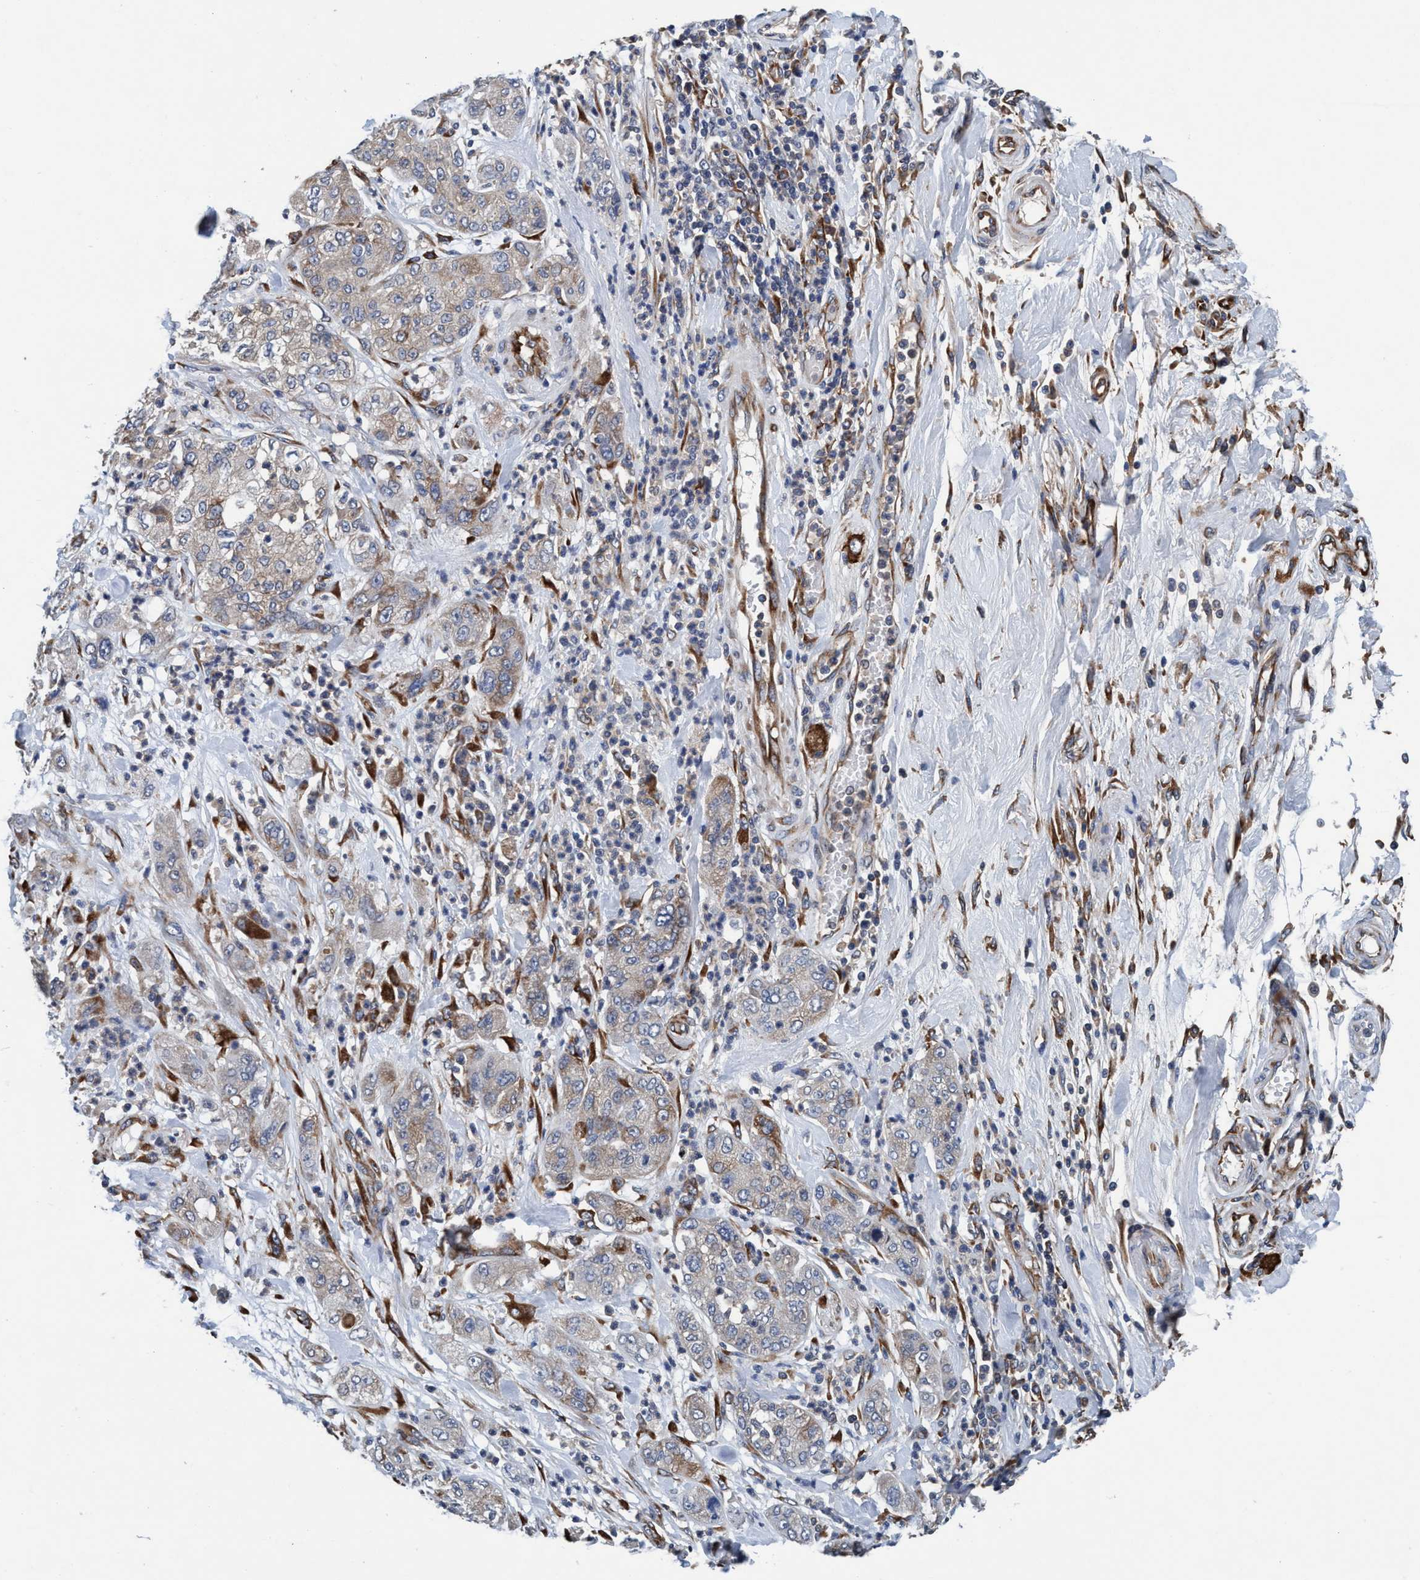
{"staining": {"intensity": "weak", "quantity": ">75%", "location": "cytoplasmic/membranous"}, "tissue": "pancreatic cancer", "cell_type": "Tumor cells", "image_type": "cancer", "snomed": [{"axis": "morphology", "description": "Adenocarcinoma, NOS"}, {"axis": "topography", "description": "Pancreas"}], "caption": "Immunohistochemical staining of human pancreatic cancer (adenocarcinoma) reveals low levels of weak cytoplasmic/membranous protein expression in about >75% of tumor cells. Immunohistochemistry stains the protein in brown and the nuclei are stained blue.", "gene": "ENDOG", "patient": {"sex": "female", "age": 78}}